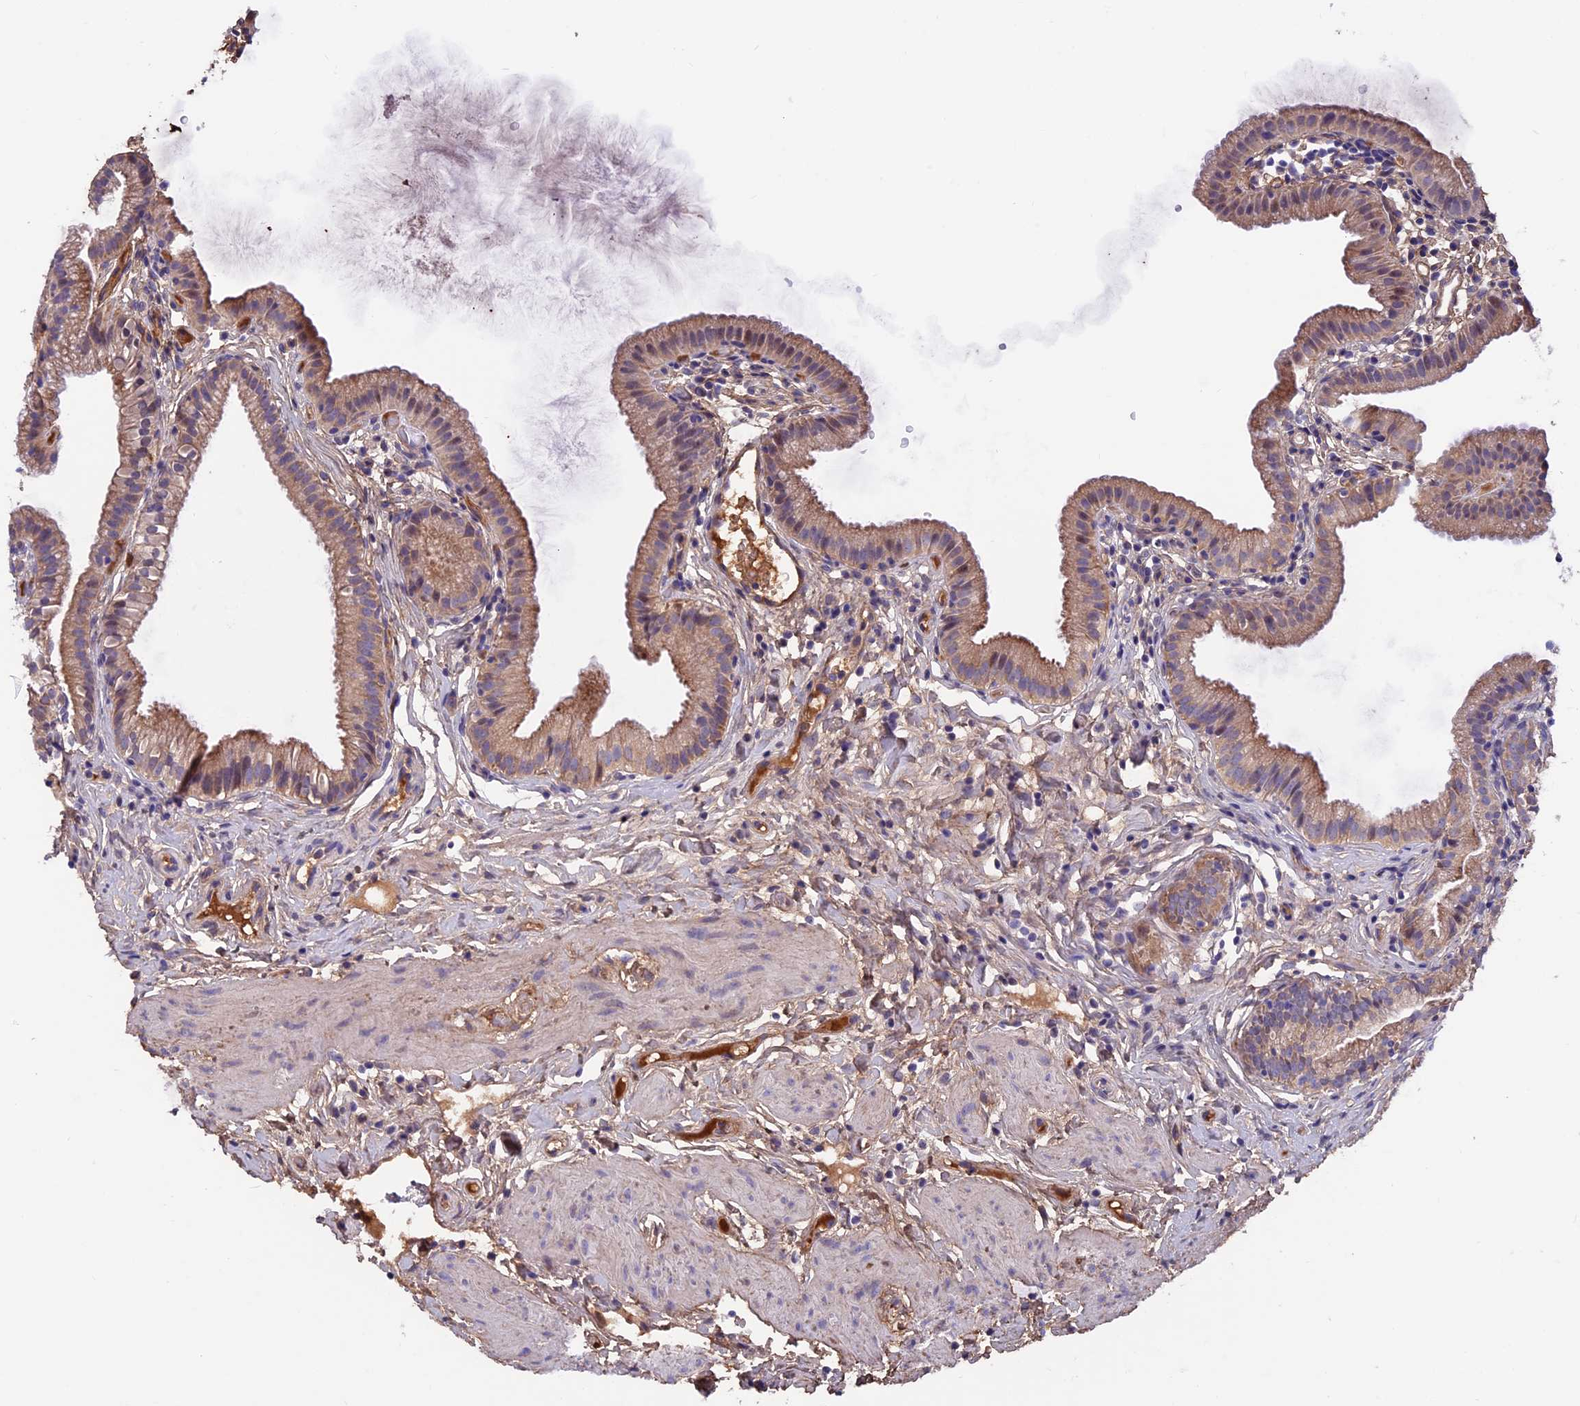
{"staining": {"intensity": "moderate", "quantity": ">75%", "location": "cytoplasmic/membranous"}, "tissue": "gallbladder", "cell_type": "Glandular cells", "image_type": "normal", "snomed": [{"axis": "morphology", "description": "Normal tissue, NOS"}, {"axis": "topography", "description": "Gallbladder"}], "caption": "Glandular cells demonstrate medium levels of moderate cytoplasmic/membranous staining in approximately >75% of cells in unremarkable gallbladder. (DAB (3,3'-diaminobenzidine) IHC, brown staining for protein, blue staining for nuclei).", "gene": "COL4A3", "patient": {"sex": "female", "age": 46}}